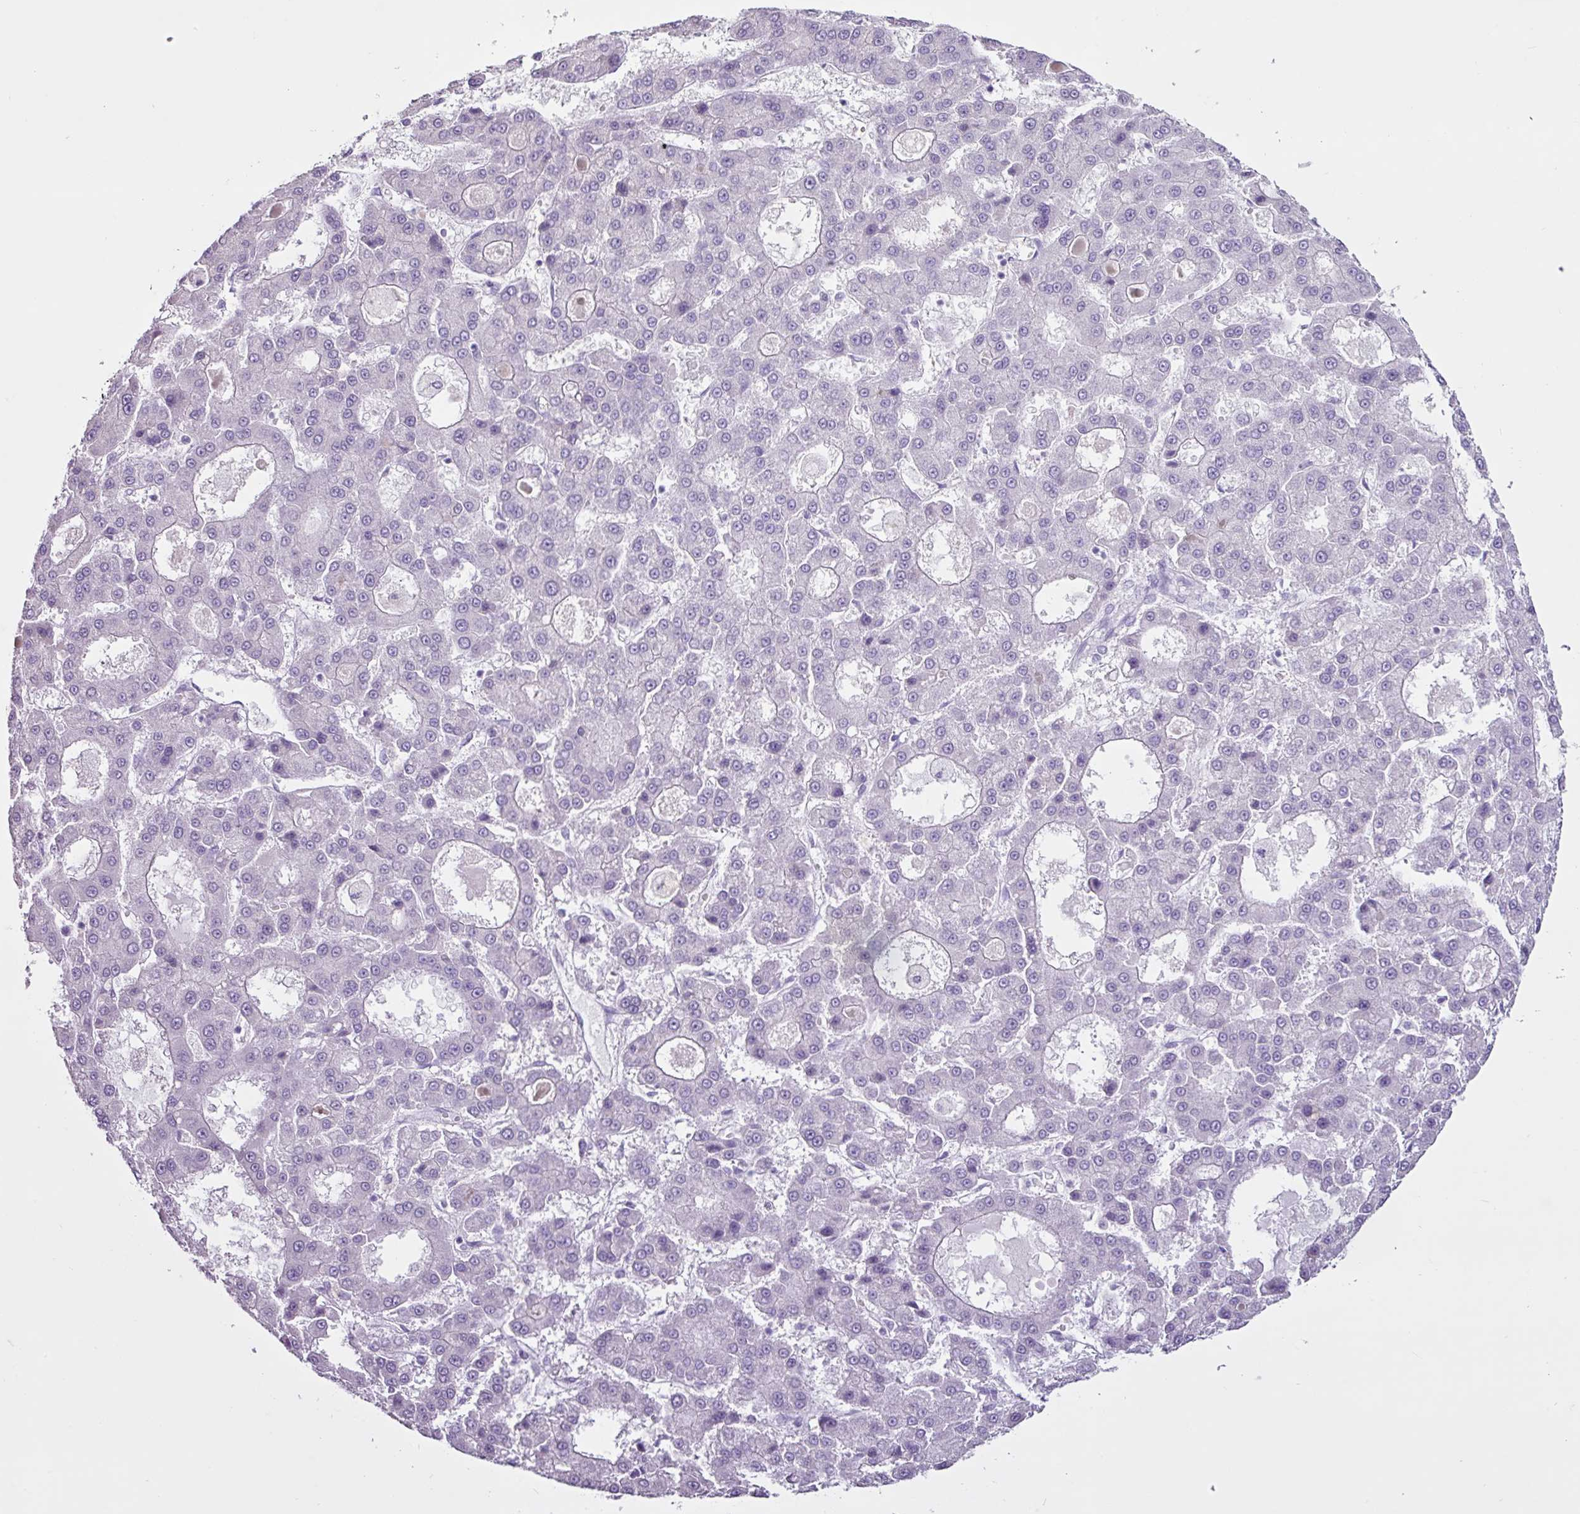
{"staining": {"intensity": "negative", "quantity": "none", "location": "none"}, "tissue": "liver cancer", "cell_type": "Tumor cells", "image_type": "cancer", "snomed": [{"axis": "morphology", "description": "Carcinoma, Hepatocellular, NOS"}, {"axis": "topography", "description": "Liver"}], "caption": "DAB immunohistochemical staining of hepatocellular carcinoma (liver) reveals no significant positivity in tumor cells.", "gene": "PGR", "patient": {"sex": "male", "age": 70}}